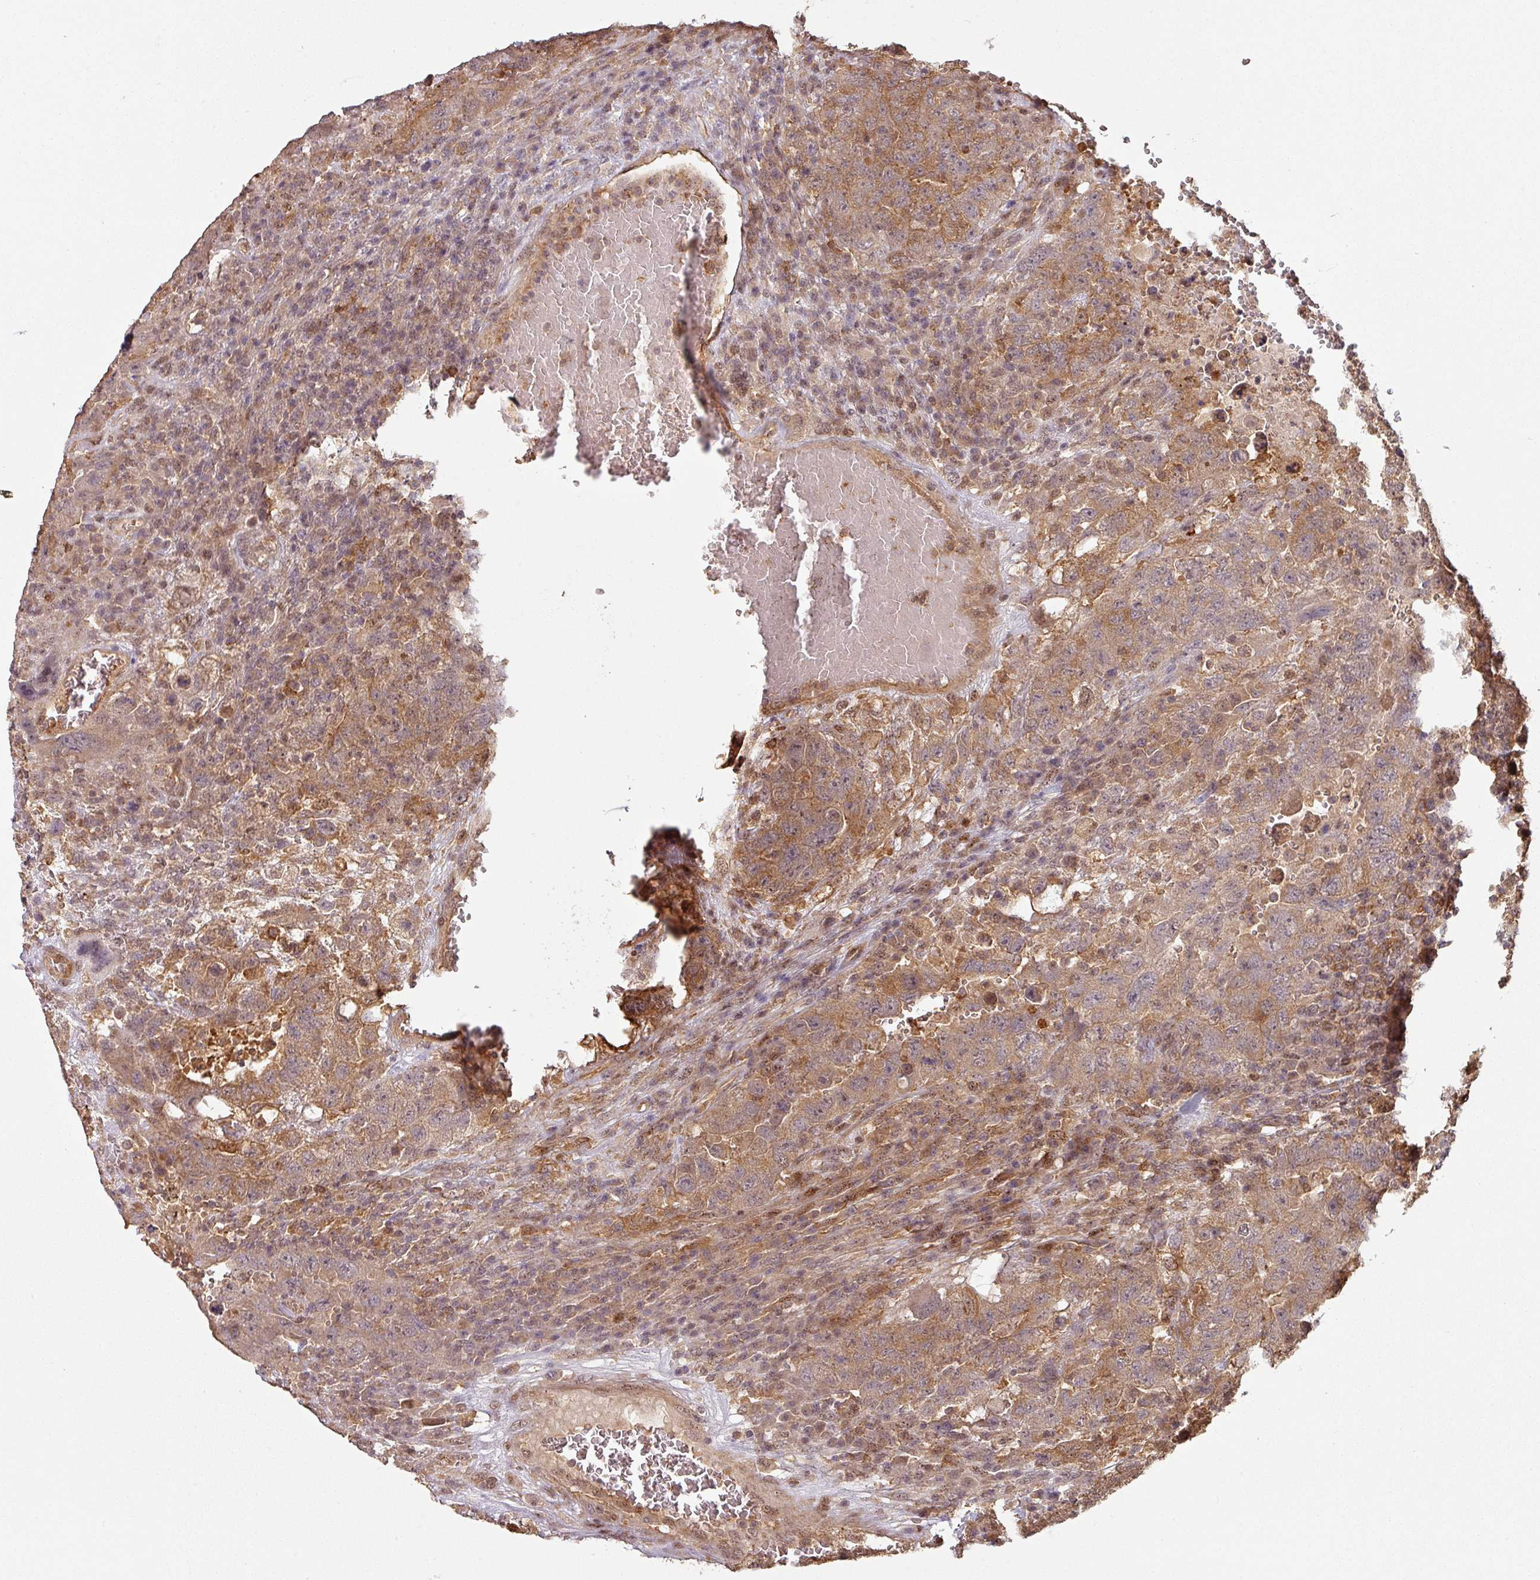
{"staining": {"intensity": "moderate", "quantity": ">75%", "location": "cytoplasmic/membranous"}, "tissue": "testis cancer", "cell_type": "Tumor cells", "image_type": "cancer", "snomed": [{"axis": "morphology", "description": "Carcinoma, Embryonal, NOS"}, {"axis": "topography", "description": "Testis"}], "caption": "Testis embryonal carcinoma tissue demonstrates moderate cytoplasmic/membranous positivity in approximately >75% of tumor cells", "gene": "ZNF322", "patient": {"sex": "male", "age": 26}}